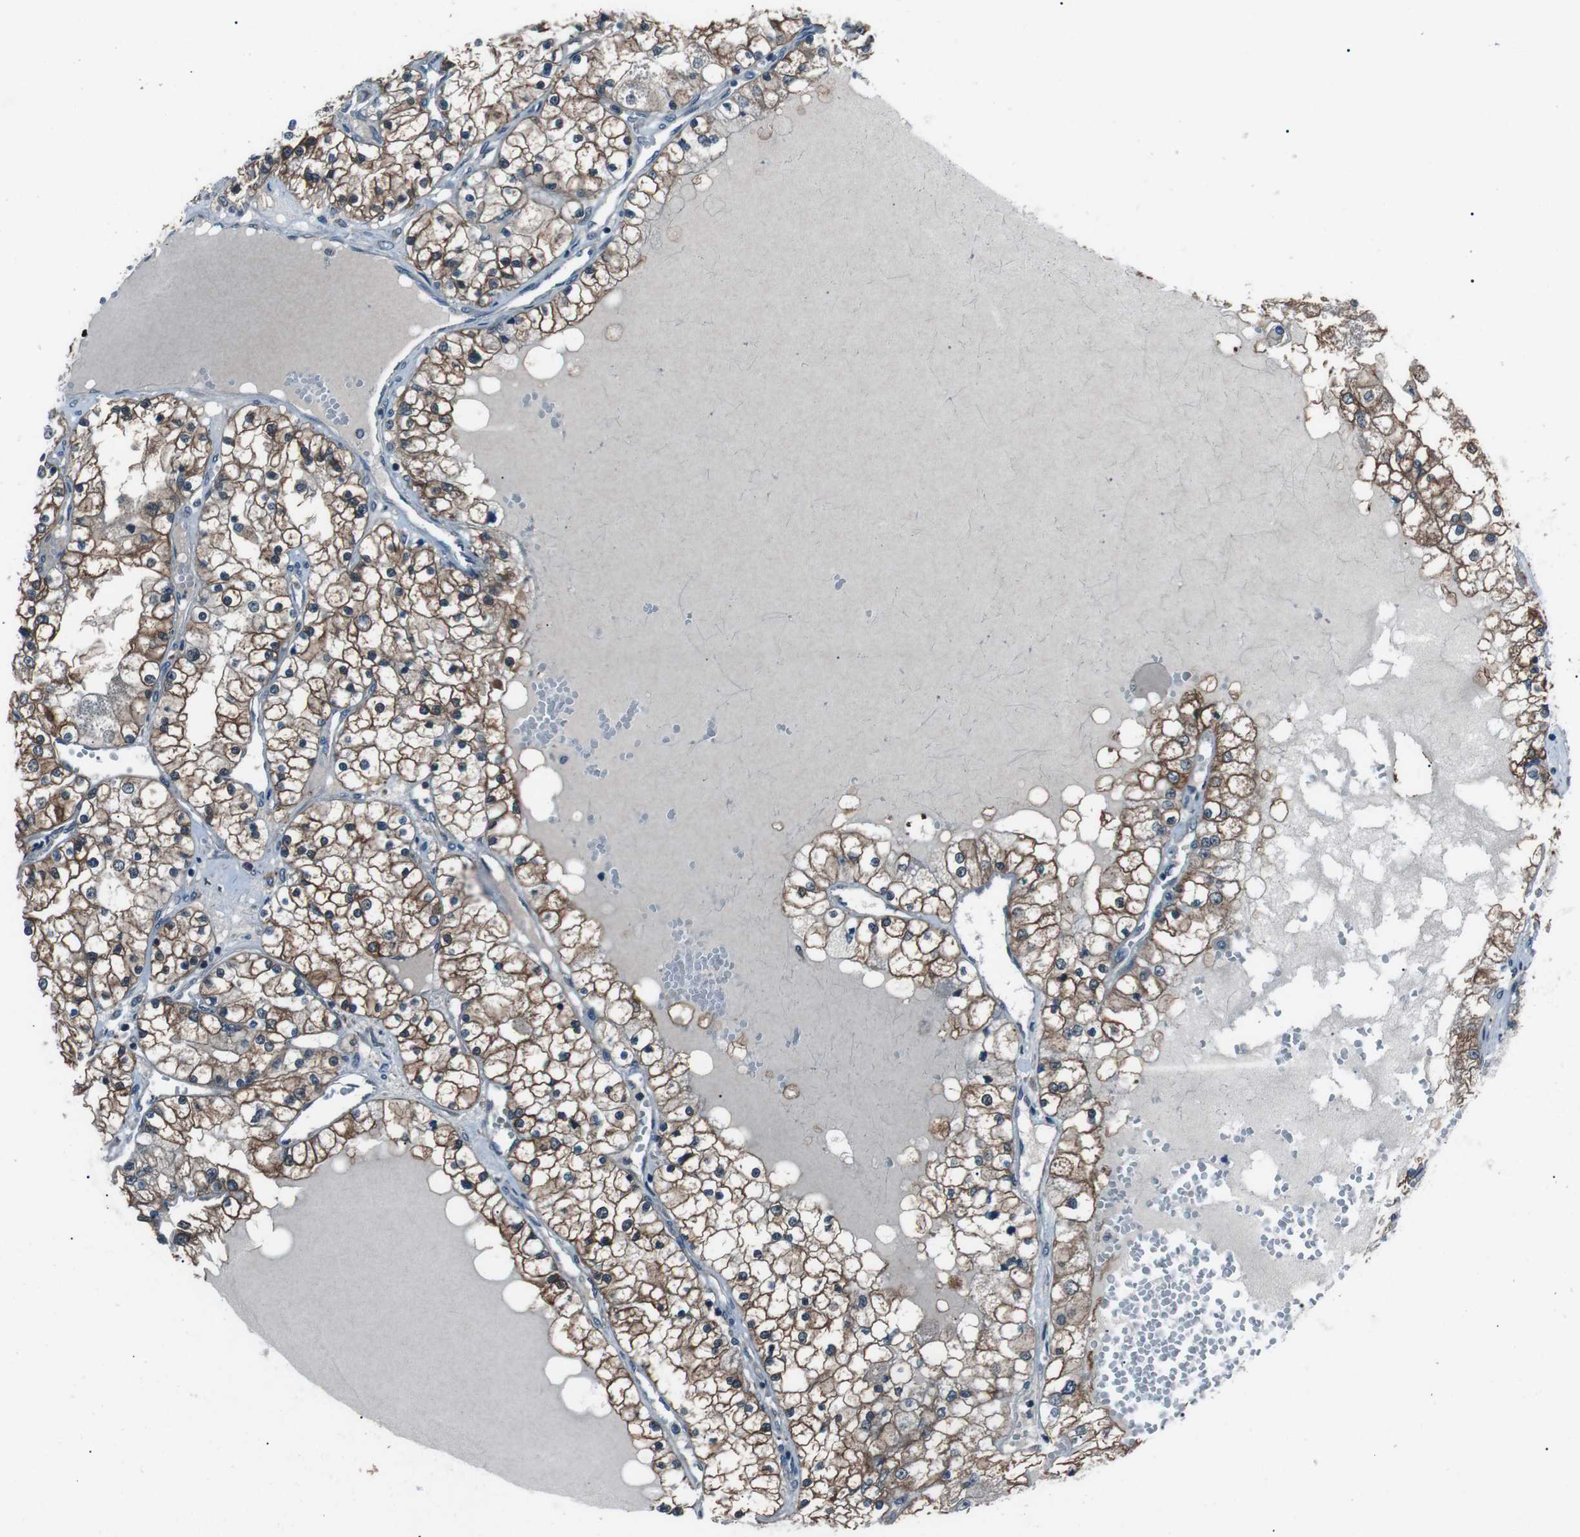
{"staining": {"intensity": "moderate", "quantity": ">75%", "location": "cytoplasmic/membranous"}, "tissue": "renal cancer", "cell_type": "Tumor cells", "image_type": "cancer", "snomed": [{"axis": "morphology", "description": "Adenocarcinoma, NOS"}, {"axis": "topography", "description": "Kidney"}], "caption": "Renal cancer (adenocarcinoma) stained with a protein marker exhibits moderate staining in tumor cells.", "gene": "LRIG2", "patient": {"sex": "male", "age": 68}}